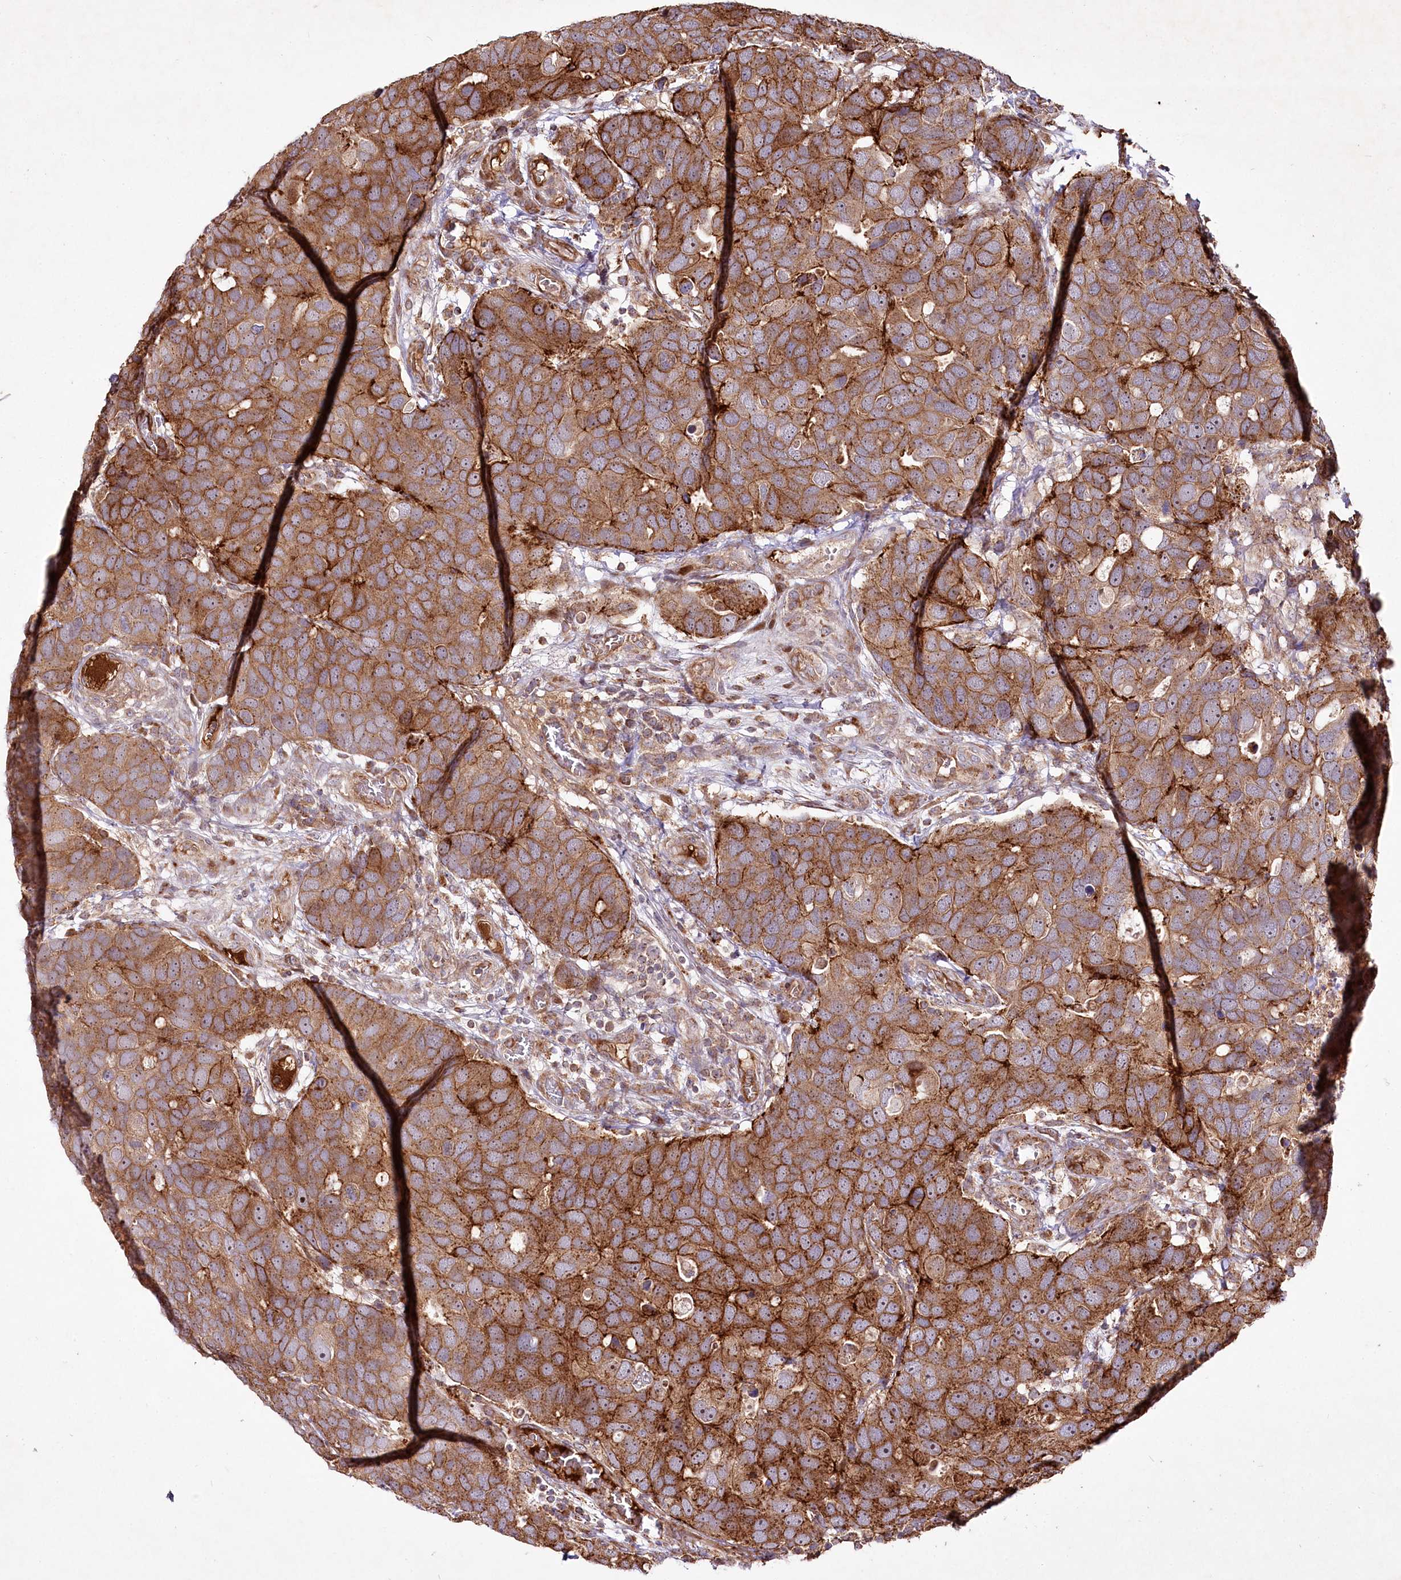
{"staining": {"intensity": "moderate", "quantity": ">75%", "location": "cytoplasmic/membranous"}, "tissue": "breast cancer", "cell_type": "Tumor cells", "image_type": "cancer", "snomed": [{"axis": "morphology", "description": "Duct carcinoma"}, {"axis": "topography", "description": "Breast"}], "caption": "Immunohistochemistry (IHC) of human intraductal carcinoma (breast) exhibits medium levels of moderate cytoplasmic/membranous staining in about >75% of tumor cells.", "gene": "PSTK", "patient": {"sex": "female", "age": 83}}